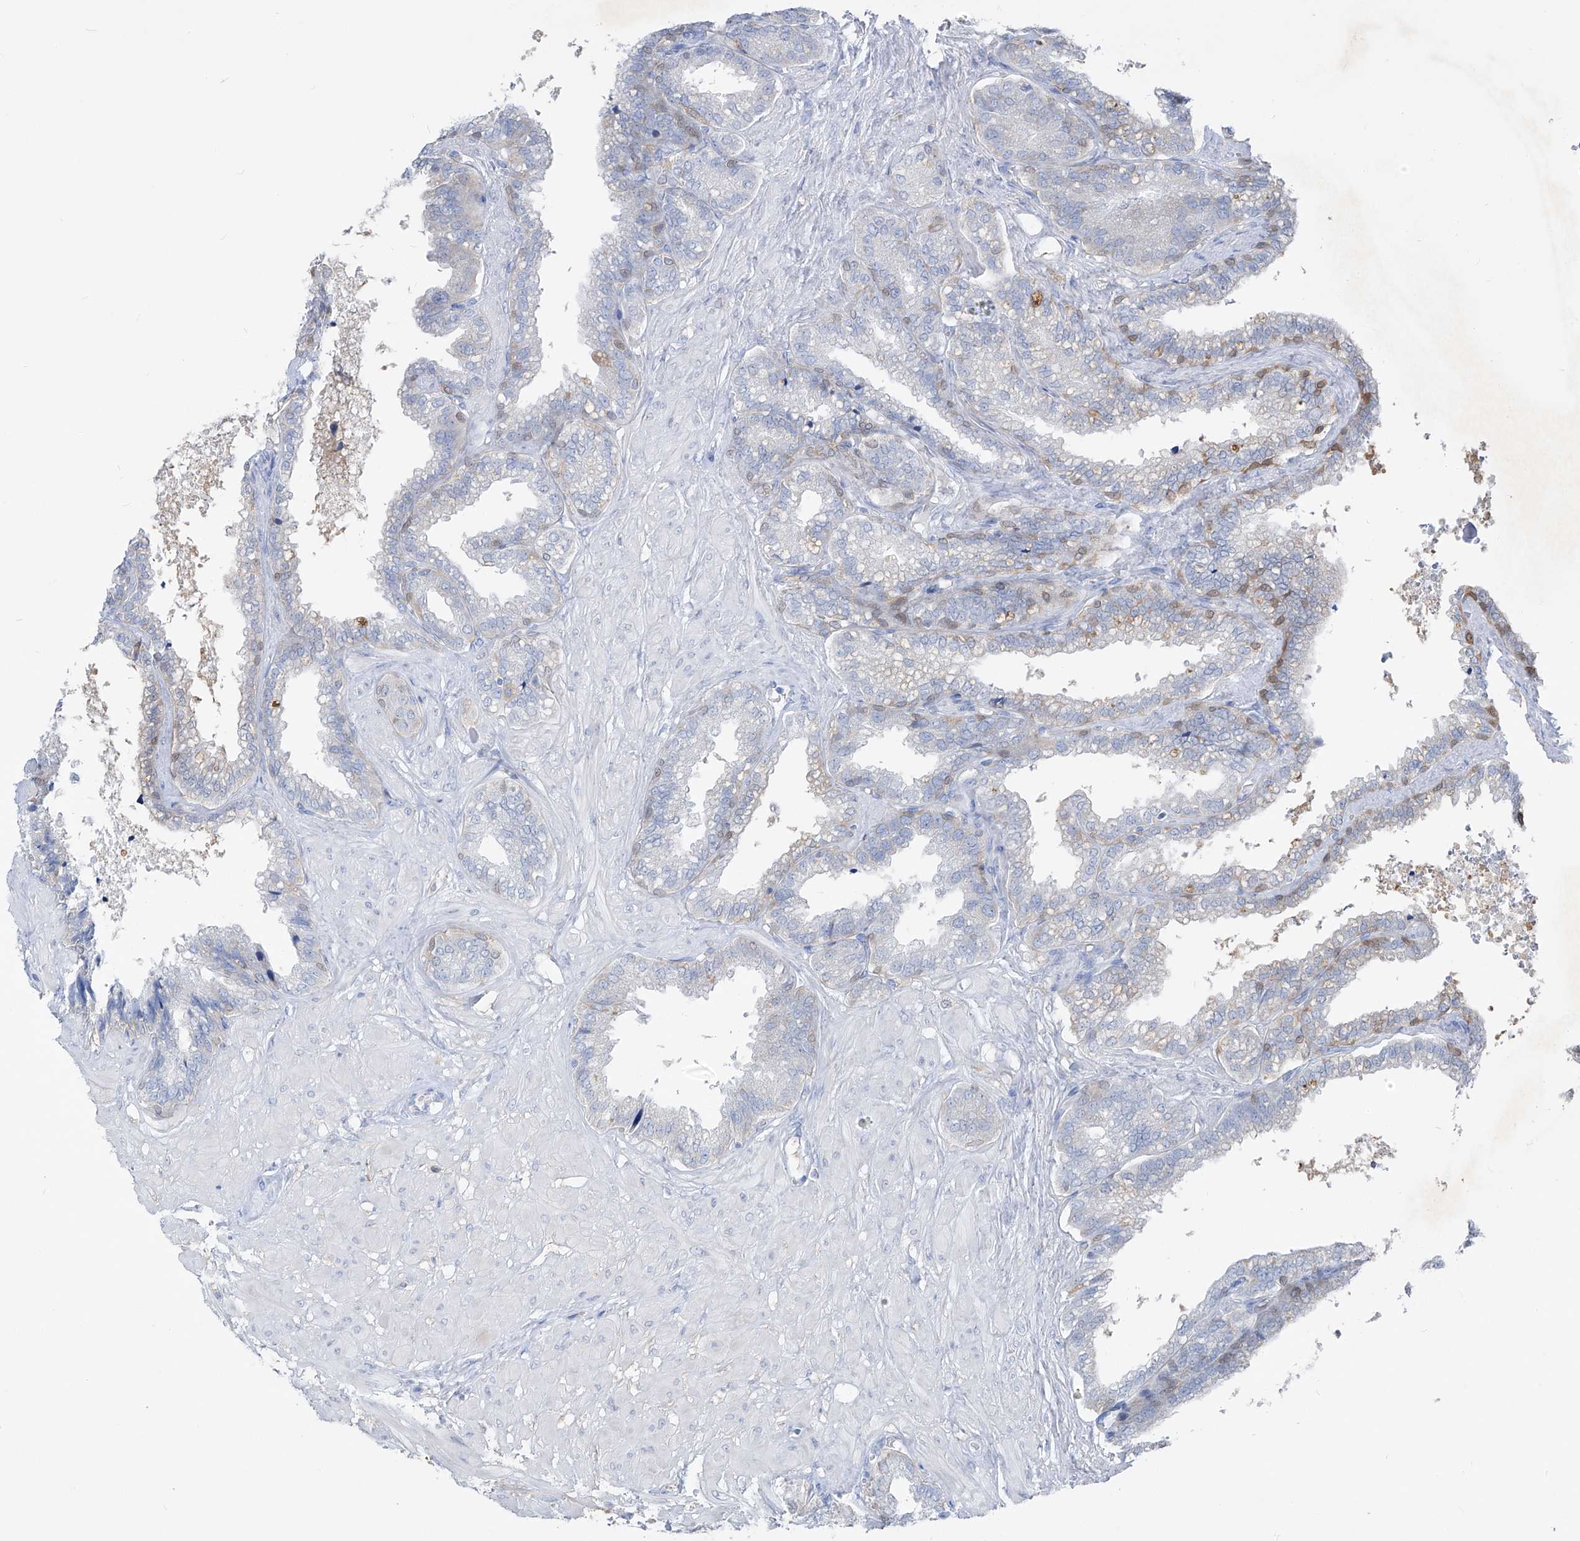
{"staining": {"intensity": "weak", "quantity": "<25%", "location": "cytoplasmic/membranous"}, "tissue": "seminal vesicle", "cell_type": "Glandular cells", "image_type": "normal", "snomed": [{"axis": "morphology", "description": "Normal tissue, NOS"}, {"axis": "topography", "description": "Seminal veicle"}], "caption": "Immunohistochemistry of normal human seminal vesicle shows no positivity in glandular cells.", "gene": "UFL1", "patient": {"sex": "male", "age": 46}}